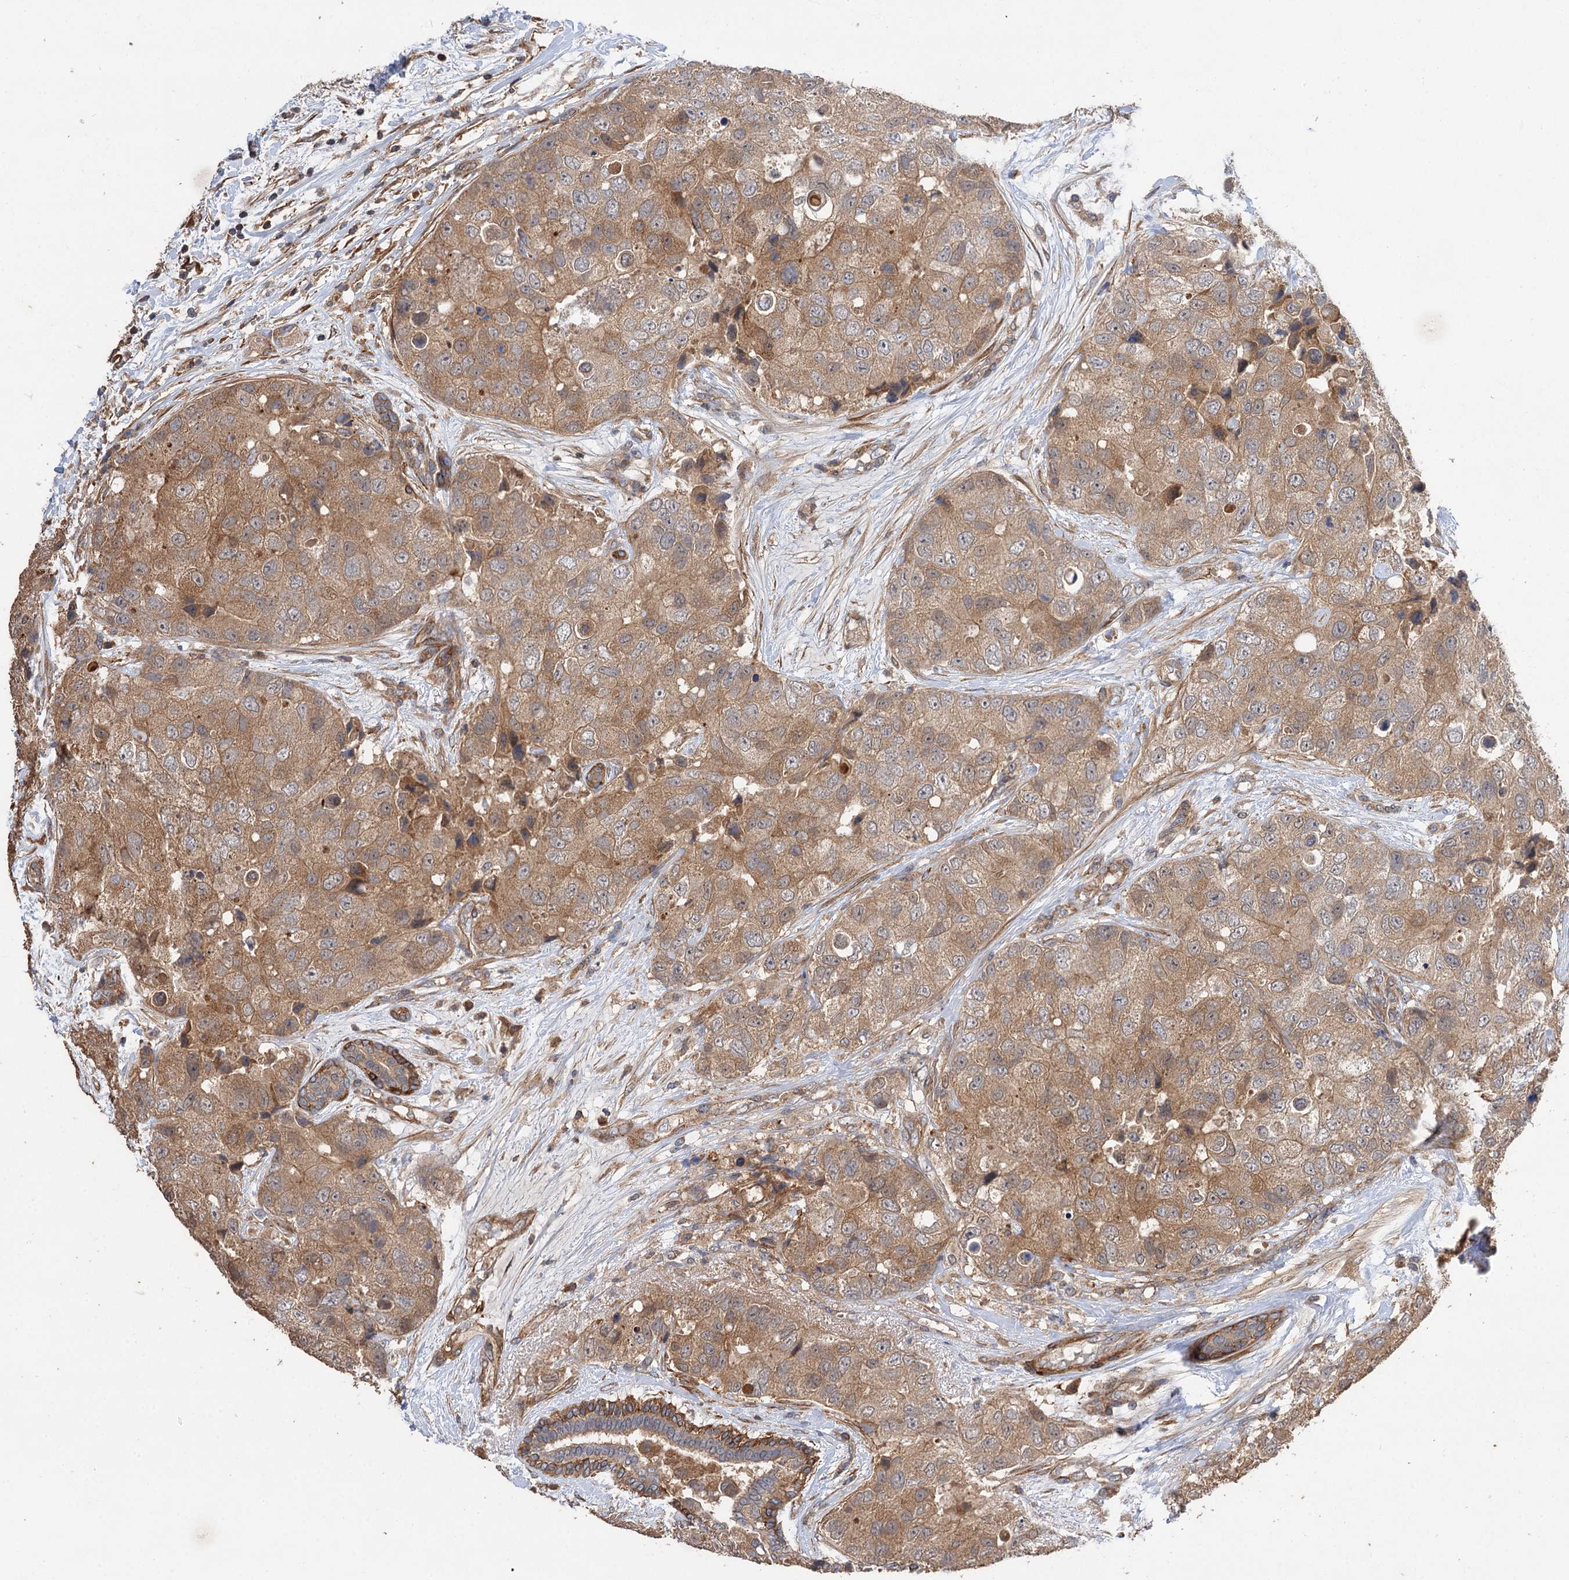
{"staining": {"intensity": "moderate", "quantity": ">75%", "location": "cytoplasmic/membranous"}, "tissue": "breast cancer", "cell_type": "Tumor cells", "image_type": "cancer", "snomed": [{"axis": "morphology", "description": "Duct carcinoma"}, {"axis": "topography", "description": "Breast"}], "caption": "Infiltrating ductal carcinoma (breast) stained with a brown dye exhibits moderate cytoplasmic/membranous positive staining in about >75% of tumor cells.", "gene": "FBXW8", "patient": {"sex": "female", "age": 62}}